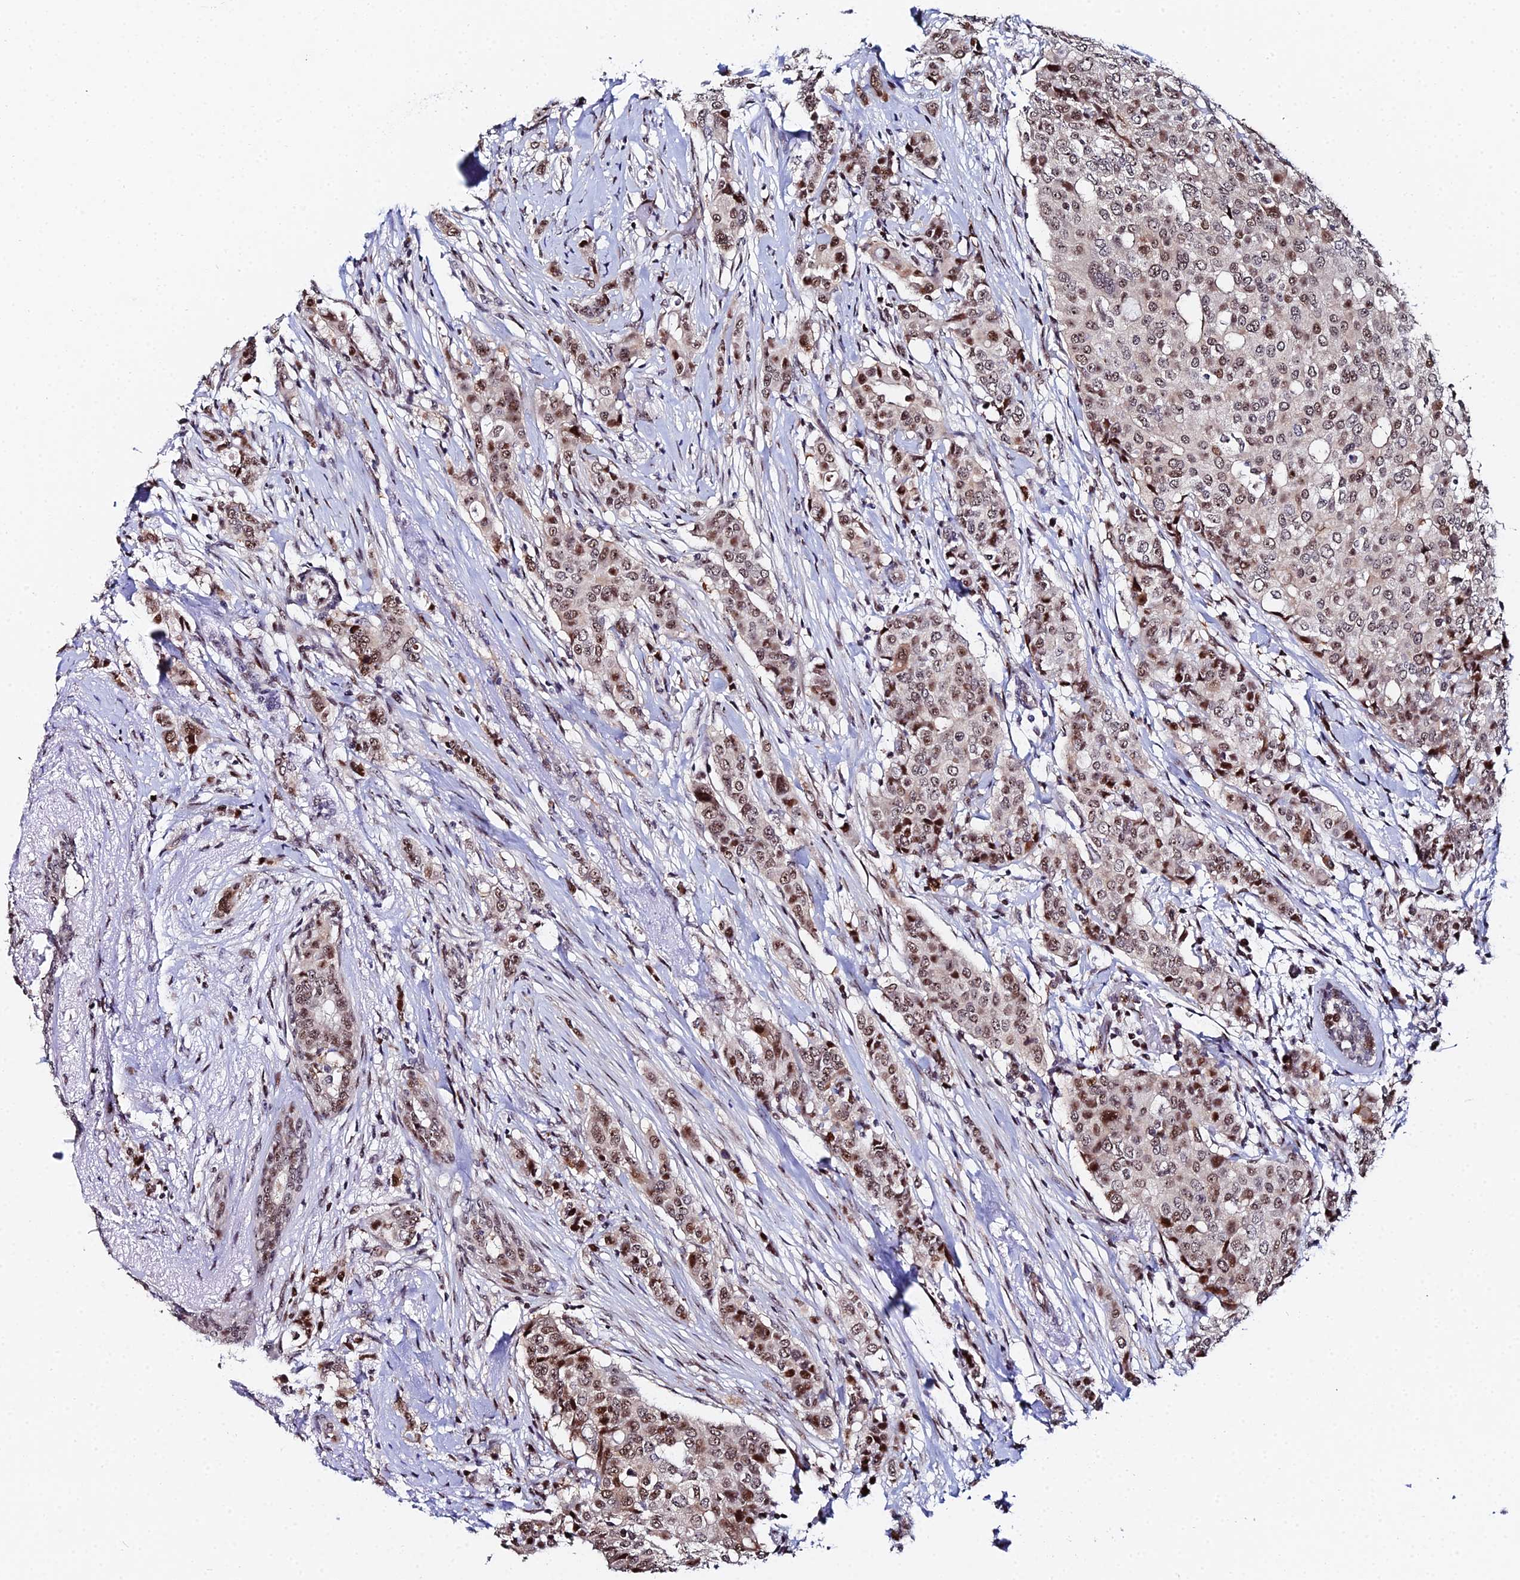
{"staining": {"intensity": "moderate", "quantity": ">75%", "location": "nuclear"}, "tissue": "breast cancer", "cell_type": "Tumor cells", "image_type": "cancer", "snomed": [{"axis": "morphology", "description": "Lobular carcinoma"}, {"axis": "topography", "description": "Breast"}], "caption": "Breast cancer (lobular carcinoma) tissue exhibits moderate nuclear staining in about >75% of tumor cells, visualized by immunohistochemistry.", "gene": "TIFA", "patient": {"sex": "female", "age": 51}}